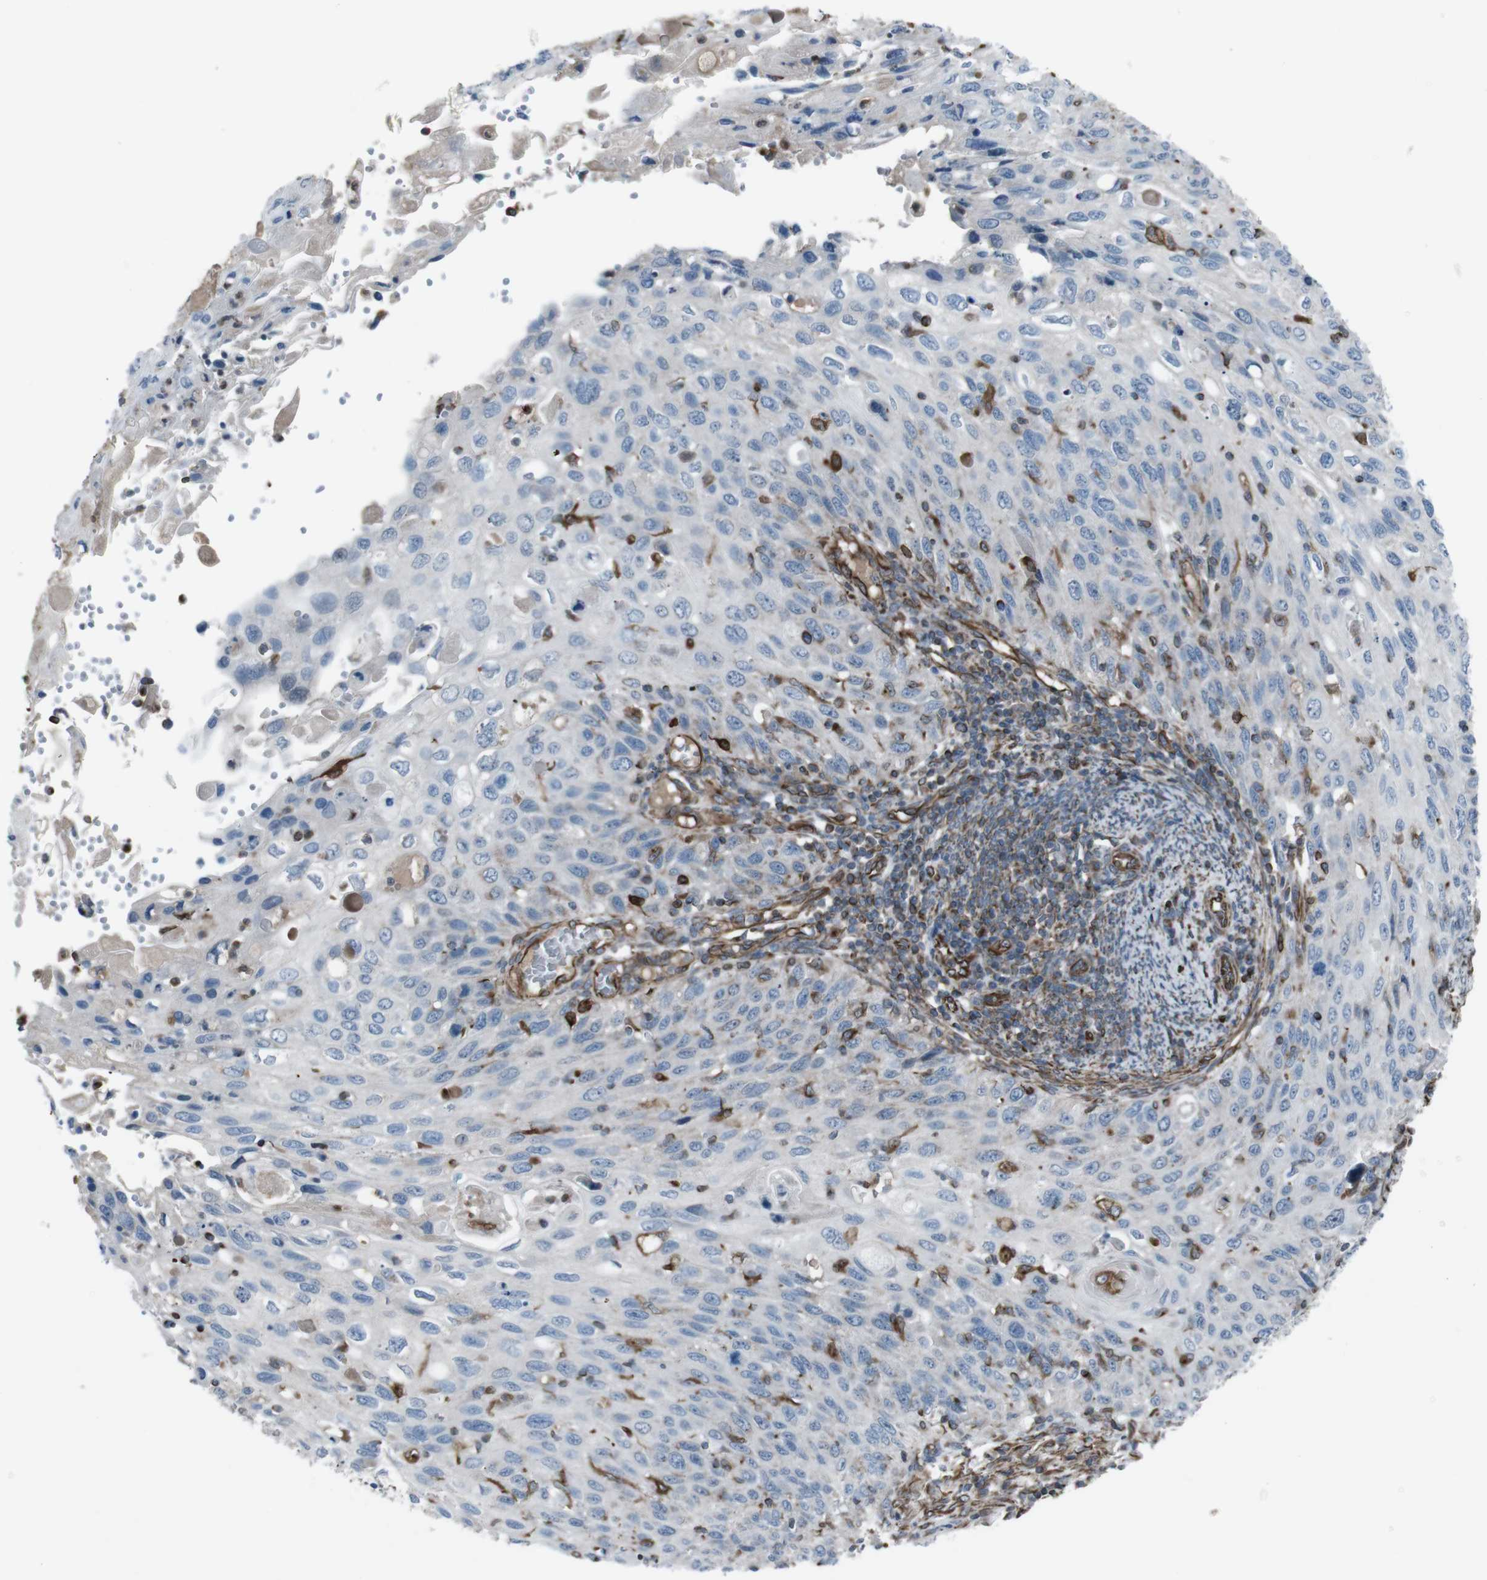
{"staining": {"intensity": "negative", "quantity": "none", "location": "none"}, "tissue": "cervical cancer", "cell_type": "Tumor cells", "image_type": "cancer", "snomed": [{"axis": "morphology", "description": "Squamous cell carcinoma, NOS"}, {"axis": "topography", "description": "Cervix"}], "caption": "IHC of squamous cell carcinoma (cervical) exhibits no positivity in tumor cells. Brightfield microscopy of immunohistochemistry (IHC) stained with DAB (3,3'-diaminobenzidine) (brown) and hematoxylin (blue), captured at high magnification.", "gene": "TMEM141", "patient": {"sex": "female", "age": 70}}